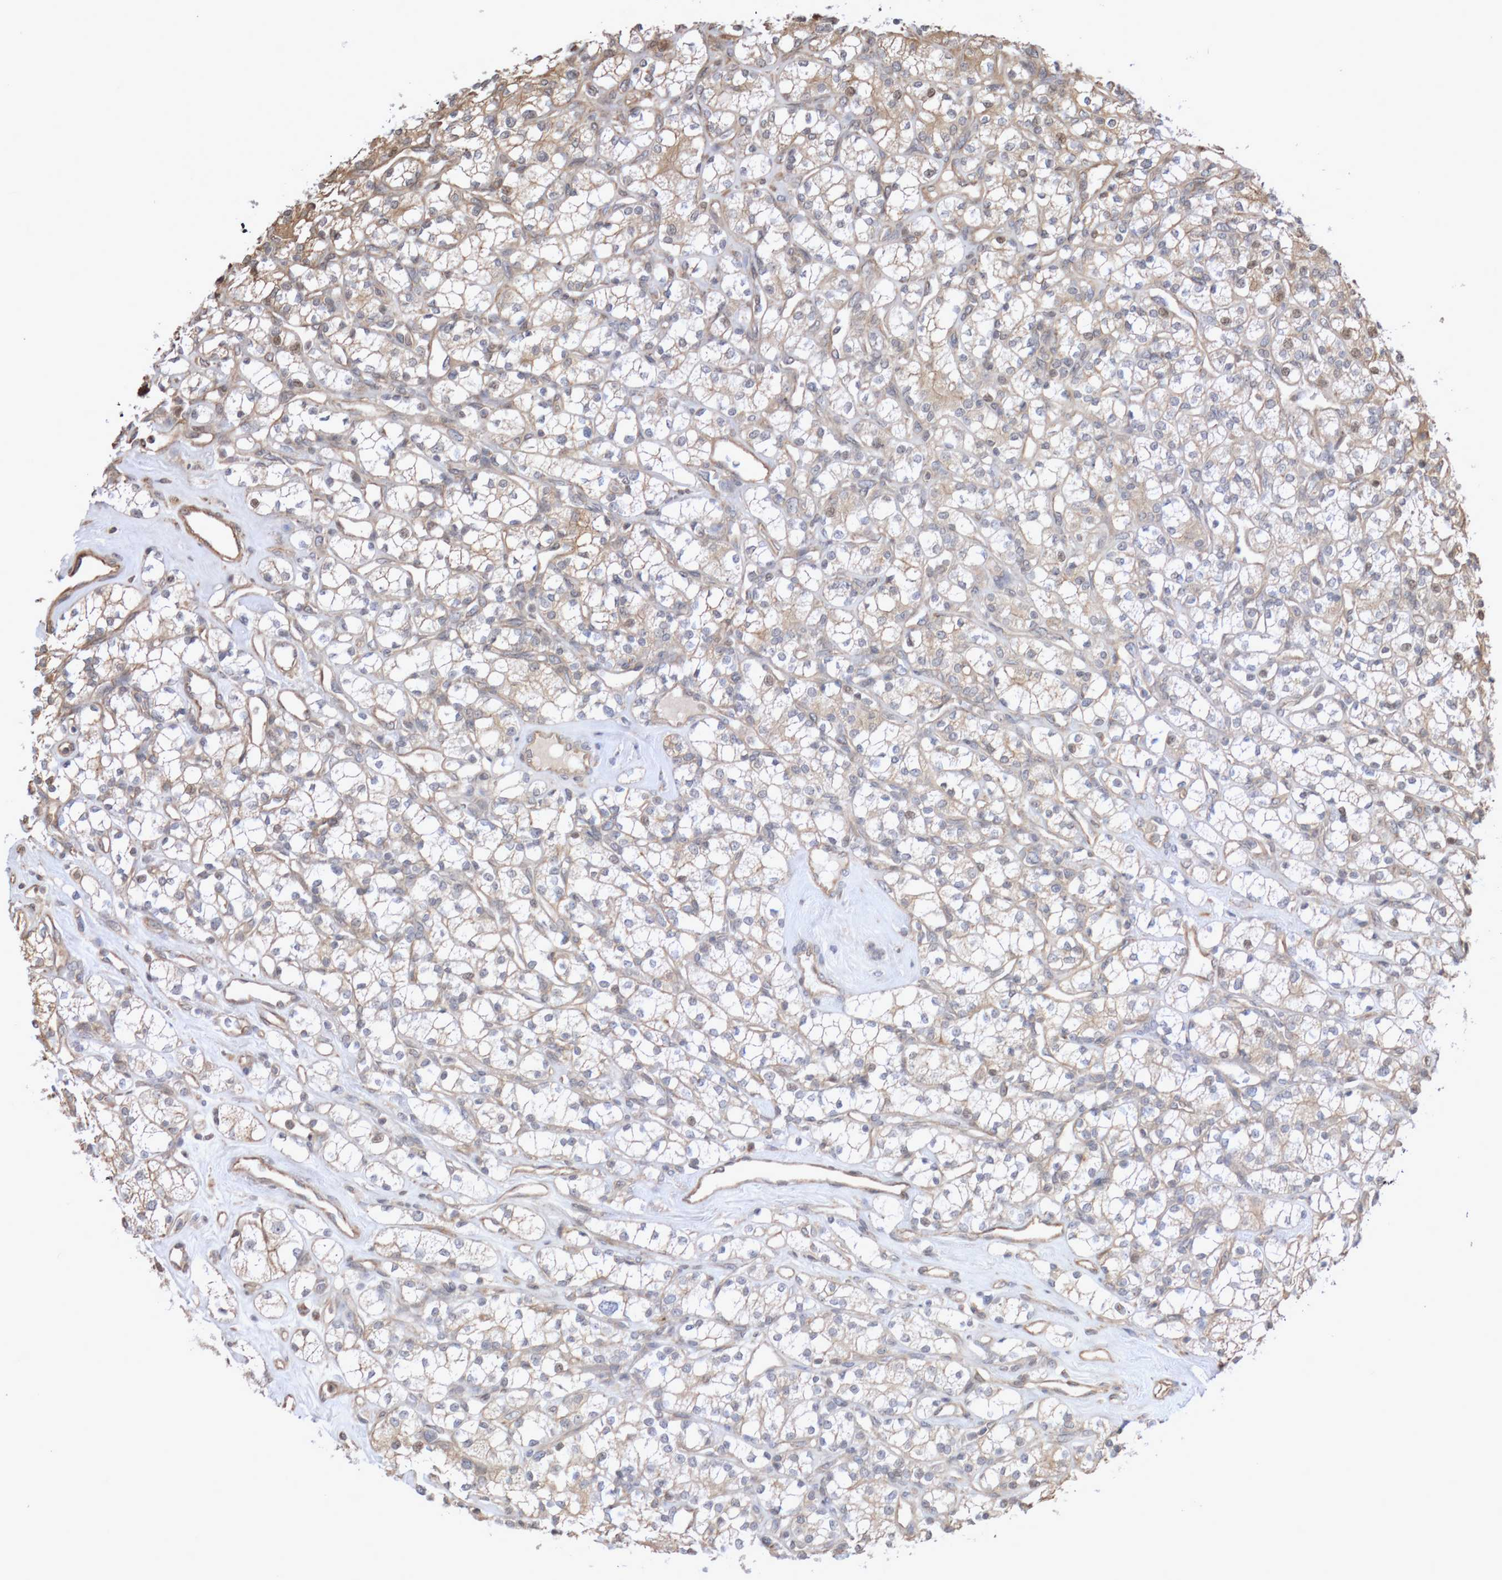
{"staining": {"intensity": "weak", "quantity": "<25%", "location": "cytoplasmic/membranous"}, "tissue": "renal cancer", "cell_type": "Tumor cells", "image_type": "cancer", "snomed": [{"axis": "morphology", "description": "Adenocarcinoma, NOS"}, {"axis": "topography", "description": "Kidney"}], "caption": "DAB (3,3'-diaminobenzidine) immunohistochemical staining of human adenocarcinoma (renal) reveals no significant staining in tumor cells.", "gene": "DPH7", "patient": {"sex": "male", "age": 77}}